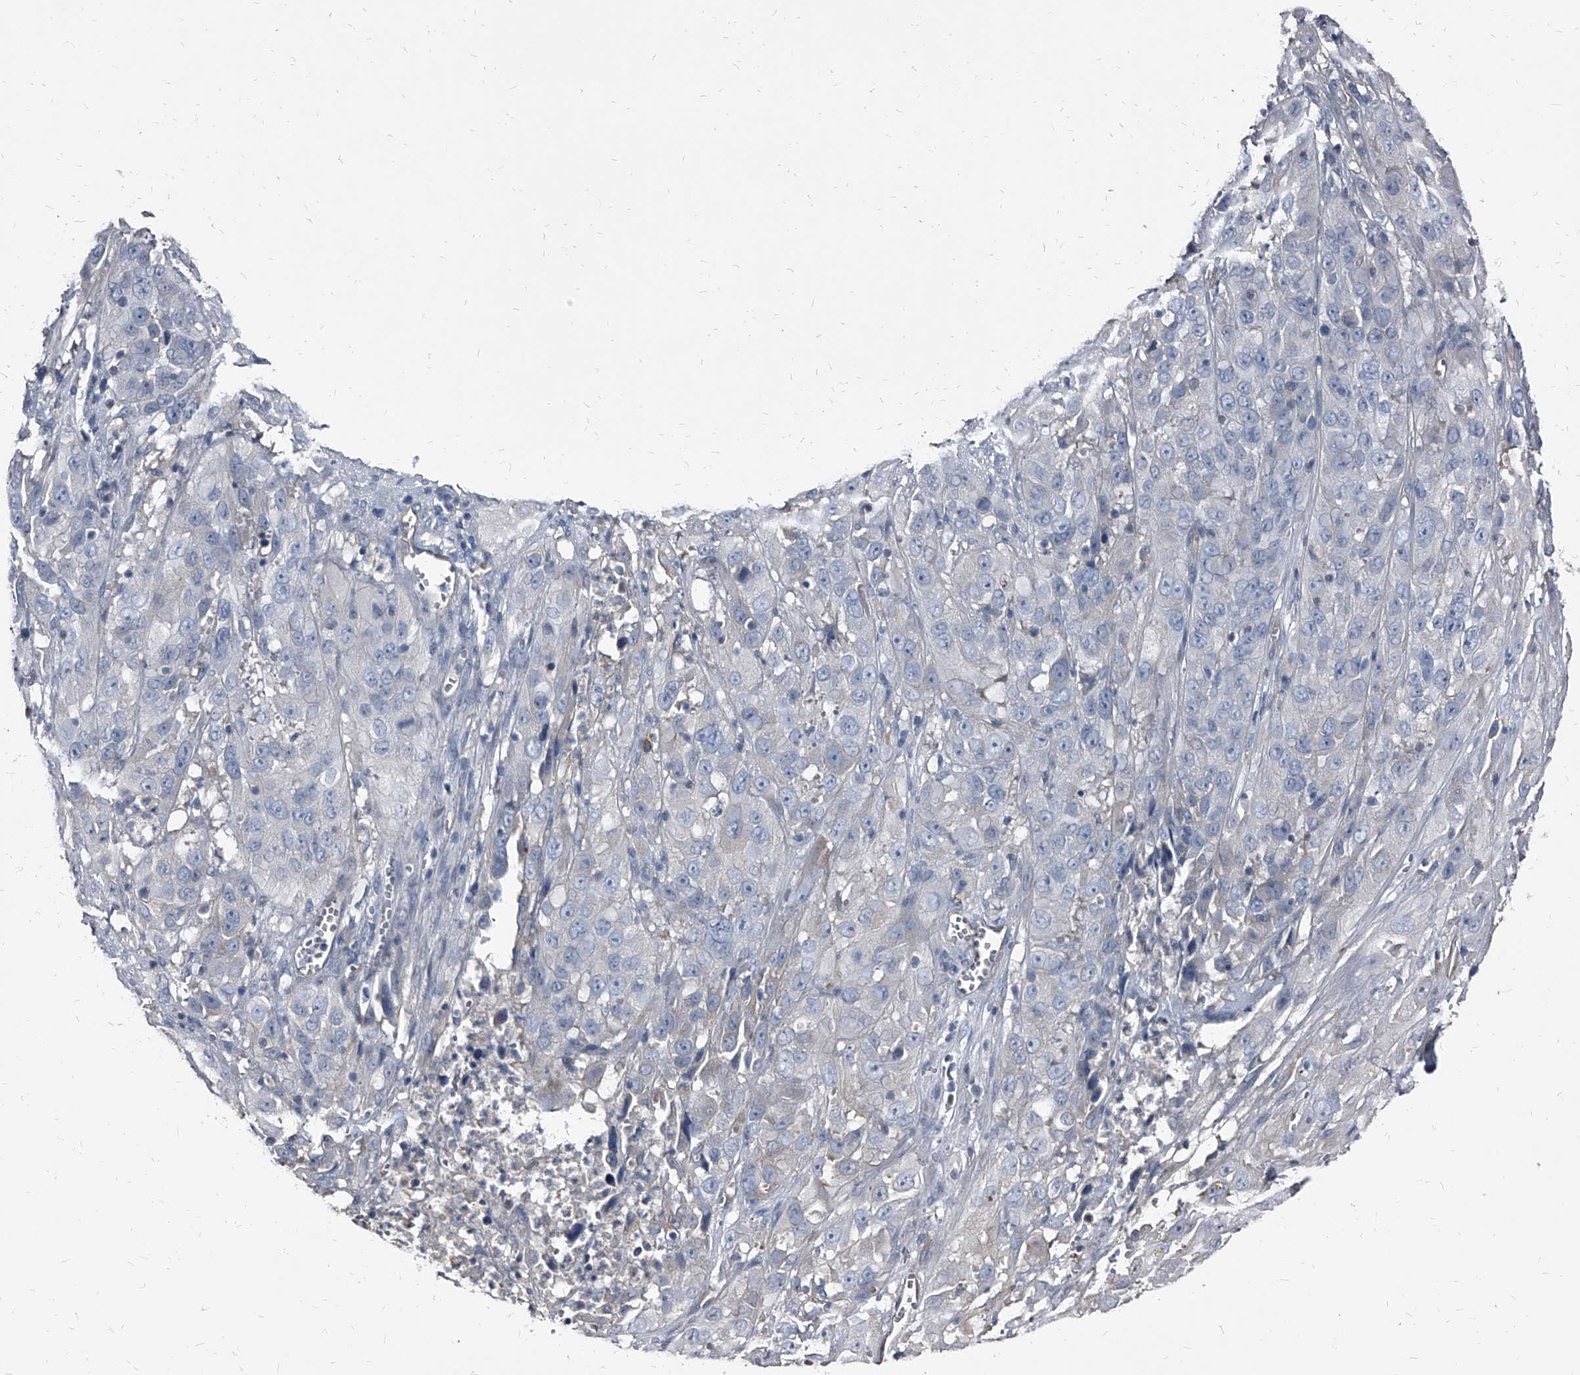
{"staining": {"intensity": "negative", "quantity": "none", "location": "none"}, "tissue": "cervical cancer", "cell_type": "Tumor cells", "image_type": "cancer", "snomed": [{"axis": "morphology", "description": "Squamous cell carcinoma, NOS"}, {"axis": "topography", "description": "Cervix"}], "caption": "Tumor cells show no significant staining in cervical cancer (squamous cell carcinoma).", "gene": "PGLYRP3", "patient": {"sex": "female", "age": 32}}